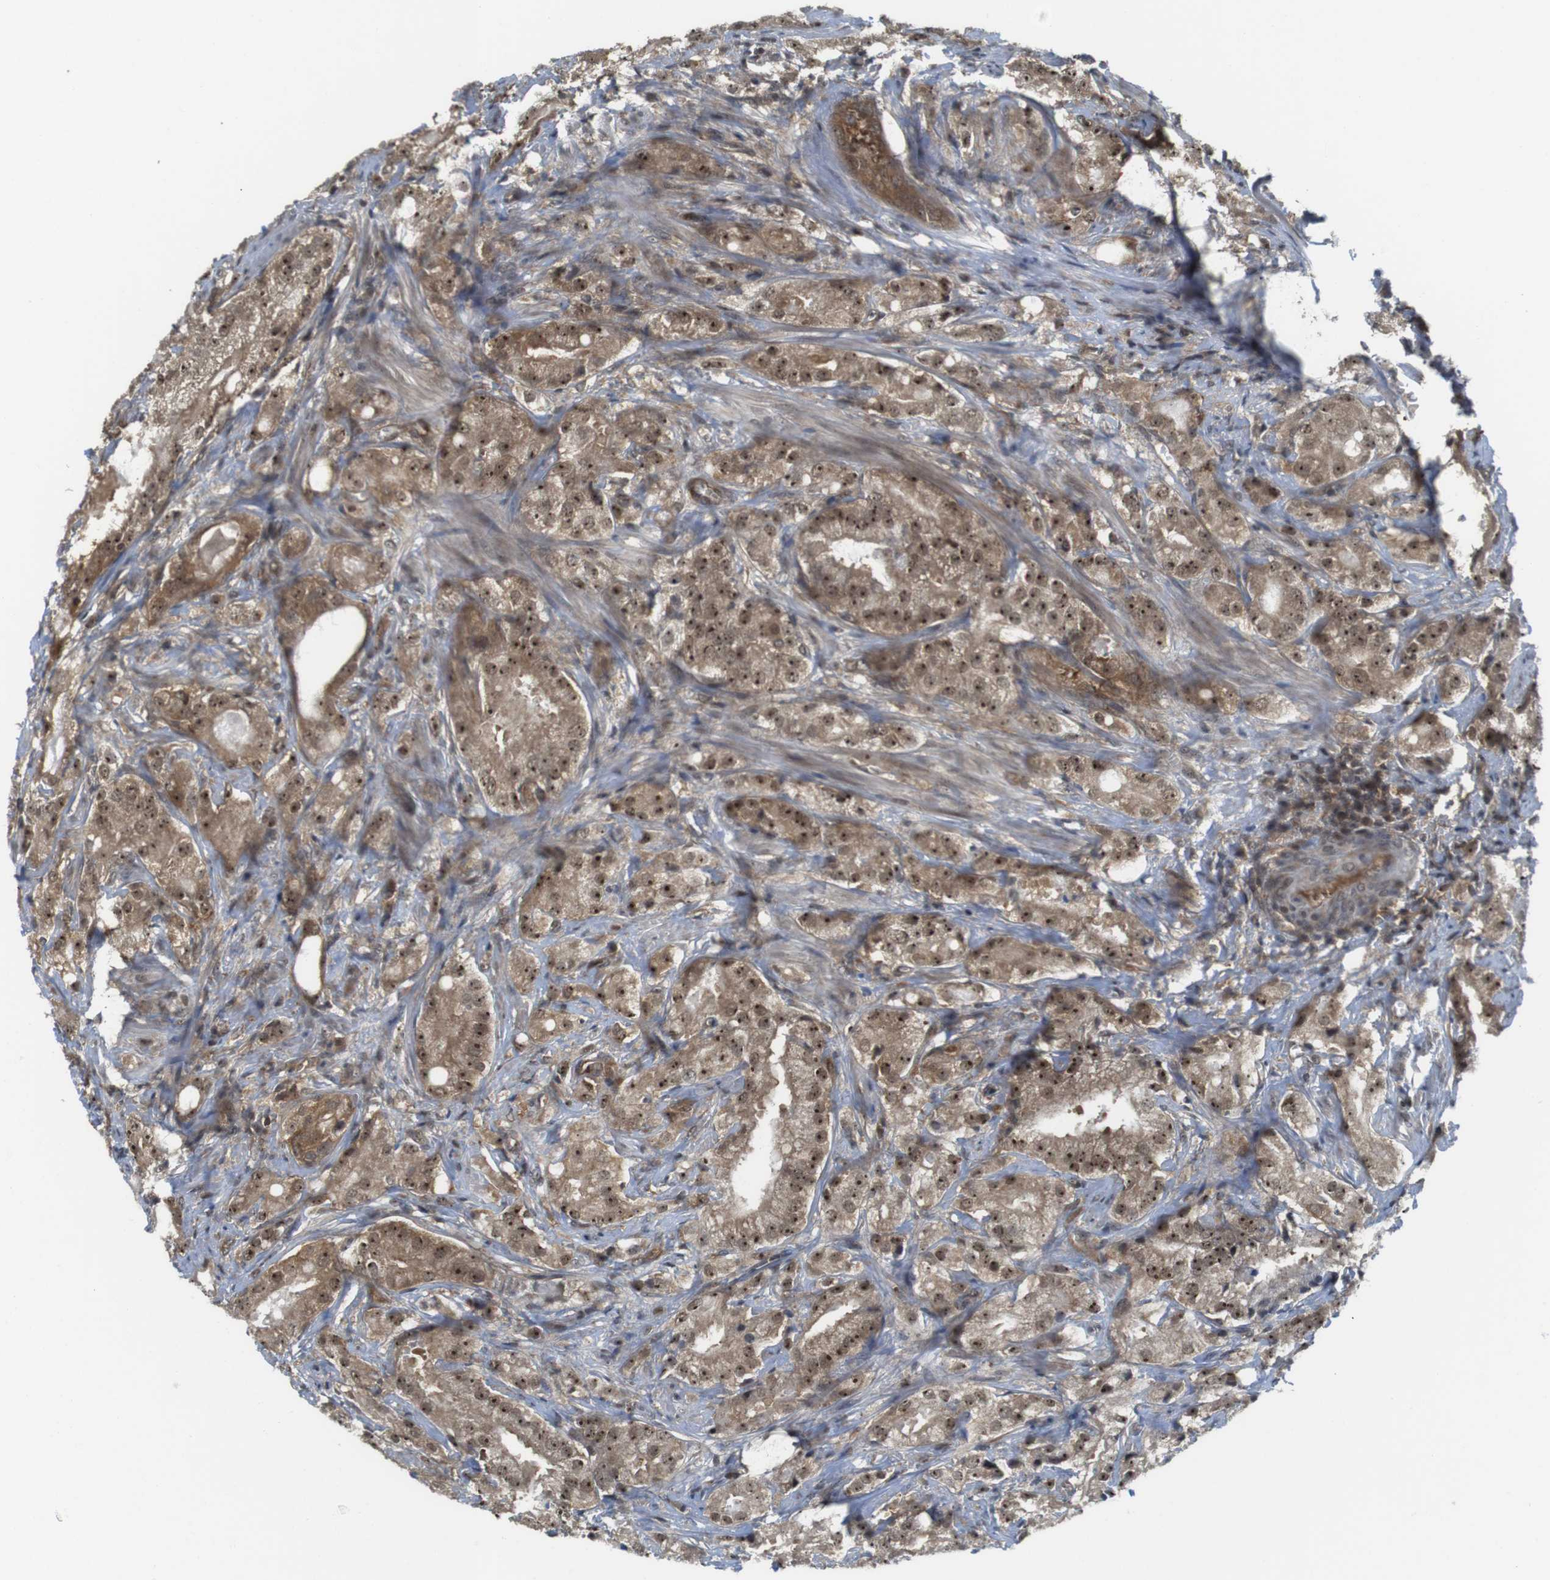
{"staining": {"intensity": "moderate", "quantity": ">75%", "location": "cytoplasmic/membranous,nuclear"}, "tissue": "prostate cancer", "cell_type": "Tumor cells", "image_type": "cancer", "snomed": [{"axis": "morphology", "description": "Adenocarcinoma, High grade"}, {"axis": "topography", "description": "Prostate"}], "caption": "Immunohistochemistry image of prostate high-grade adenocarcinoma stained for a protein (brown), which displays medium levels of moderate cytoplasmic/membranous and nuclear positivity in approximately >75% of tumor cells.", "gene": "CC2D1A", "patient": {"sex": "male", "age": 64}}